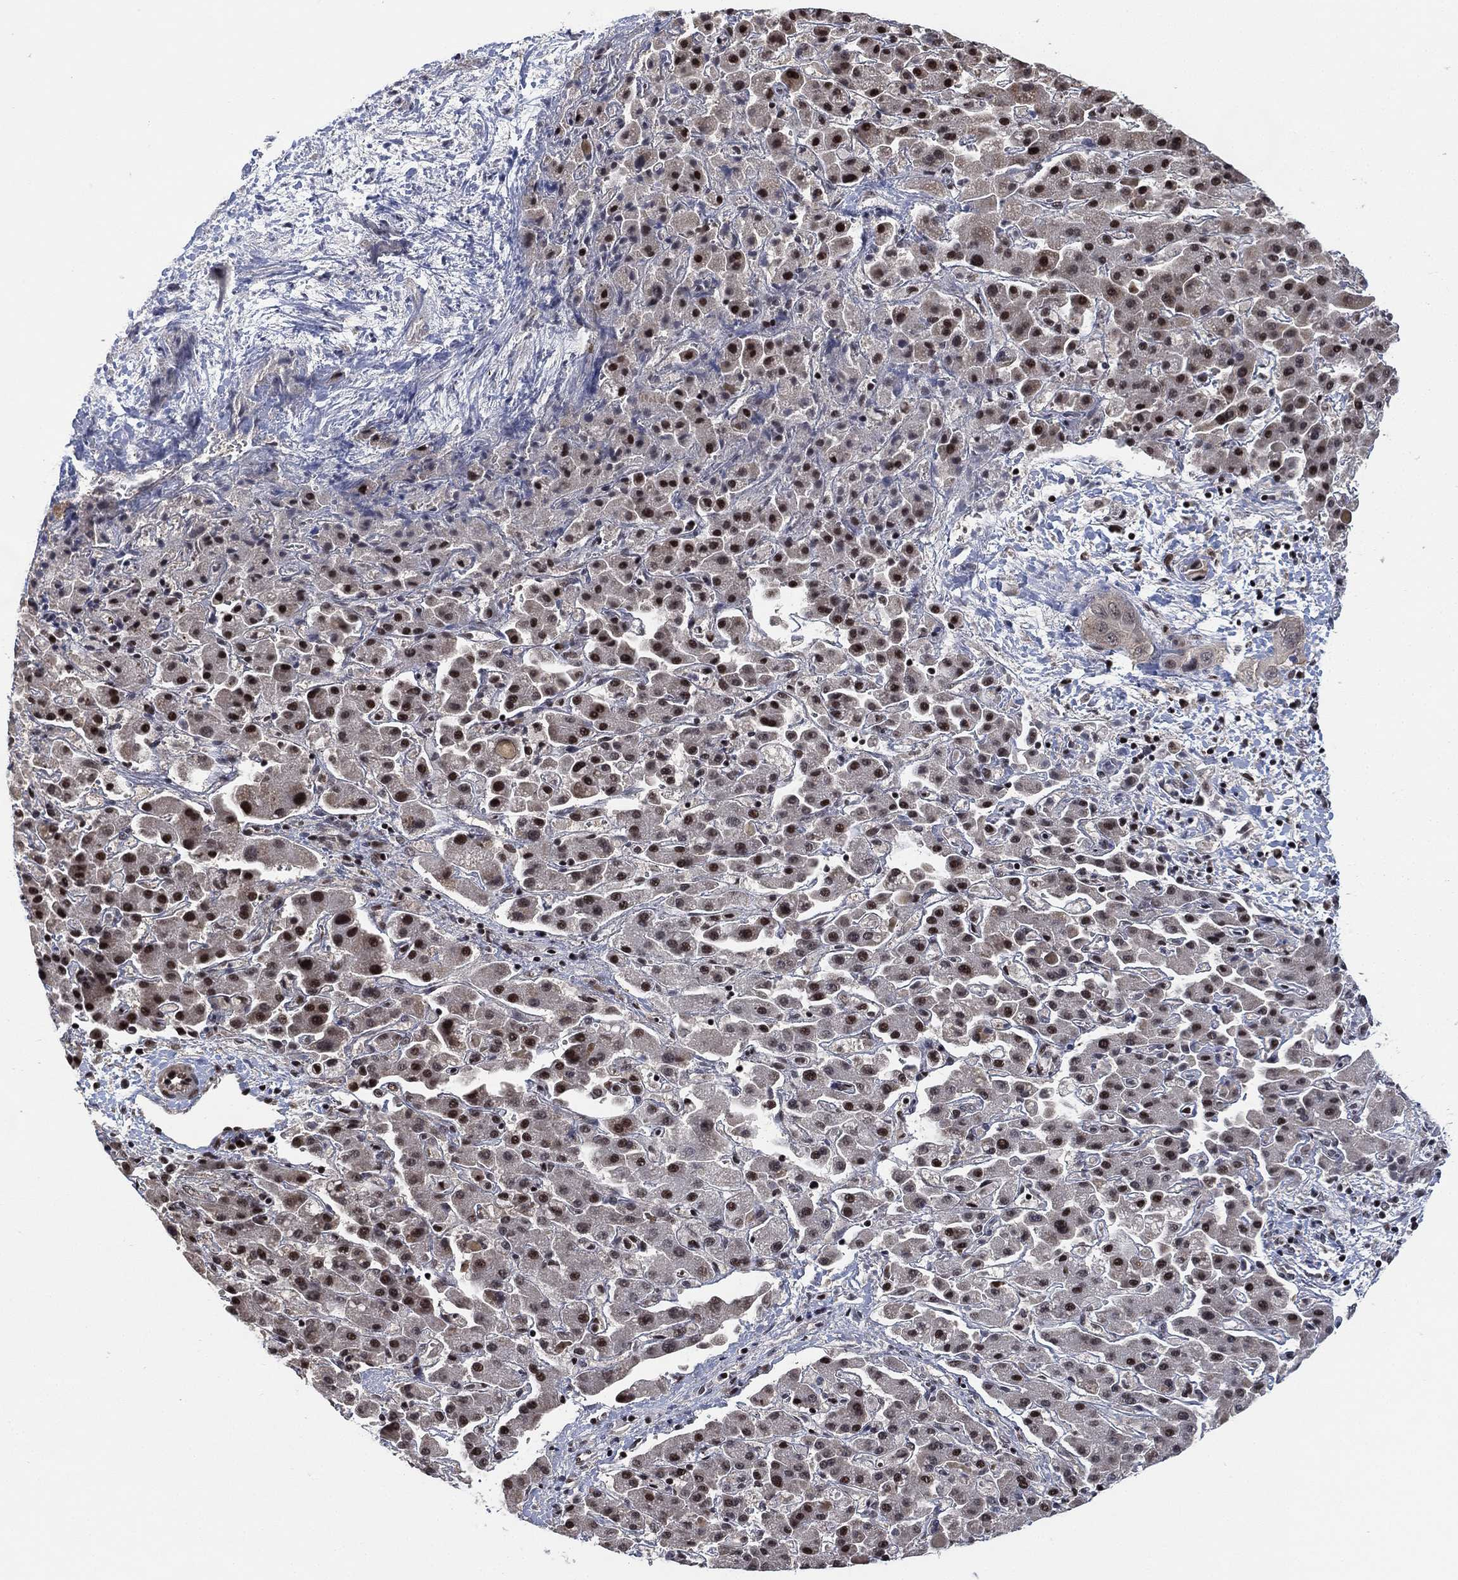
{"staining": {"intensity": "moderate", "quantity": "25%-75%", "location": "nuclear"}, "tissue": "liver cancer", "cell_type": "Tumor cells", "image_type": "cancer", "snomed": [{"axis": "morphology", "description": "Cholangiocarcinoma"}, {"axis": "topography", "description": "Liver"}], "caption": "Immunohistochemistry (IHC) histopathology image of neoplastic tissue: cholangiocarcinoma (liver) stained using immunohistochemistry (IHC) reveals medium levels of moderate protein expression localized specifically in the nuclear of tumor cells, appearing as a nuclear brown color.", "gene": "ZSCAN30", "patient": {"sex": "female", "age": 52}}